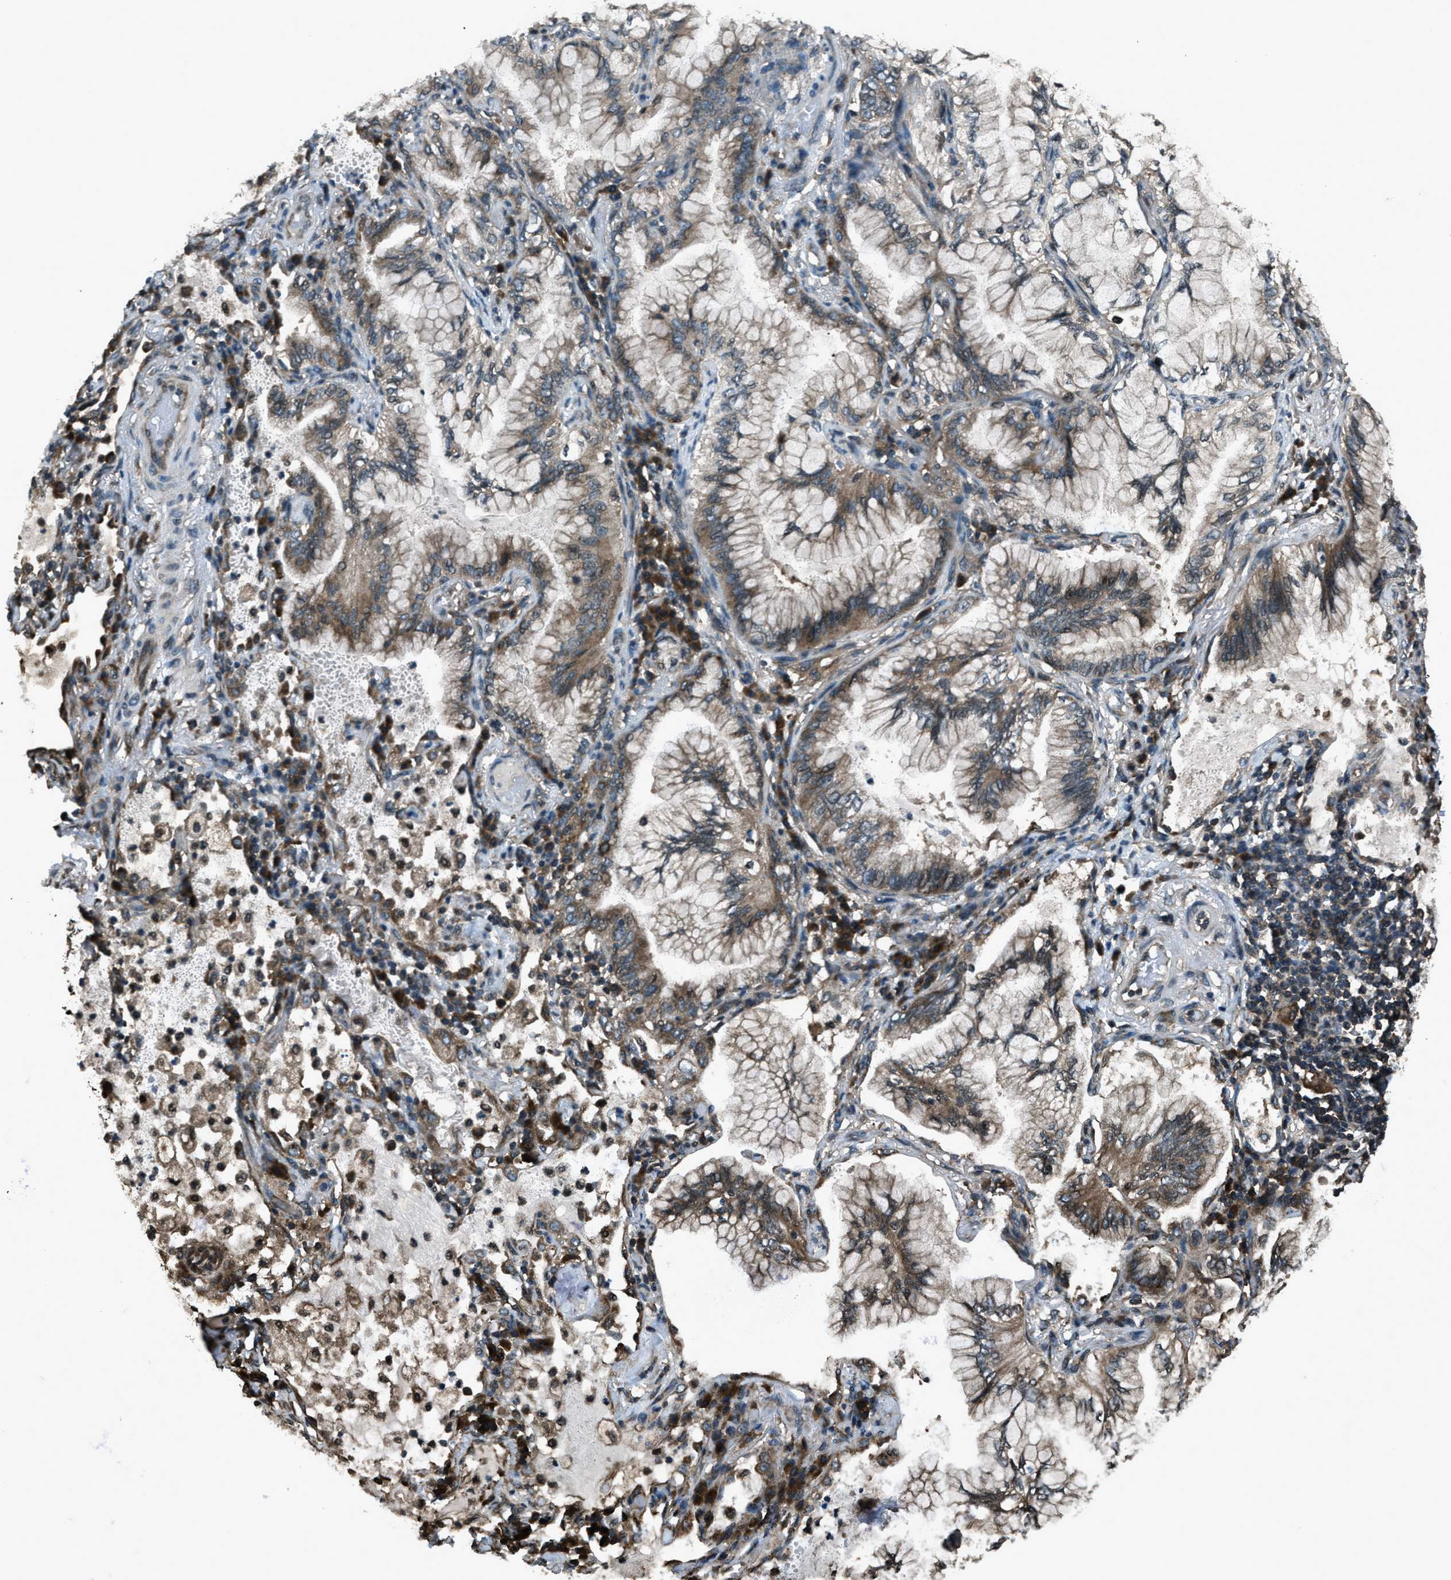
{"staining": {"intensity": "moderate", "quantity": ">75%", "location": "cytoplasmic/membranous"}, "tissue": "lung cancer", "cell_type": "Tumor cells", "image_type": "cancer", "snomed": [{"axis": "morphology", "description": "Adenocarcinoma, NOS"}, {"axis": "topography", "description": "Lung"}], "caption": "A high-resolution histopathology image shows immunohistochemistry staining of lung adenocarcinoma, which shows moderate cytoplasmic/membranous positivity in approximately >75% of tumor cells. Nuclei are stained in blue.", "gene": "TRIM4", "patient": {"sex": "female", "age": 70}}